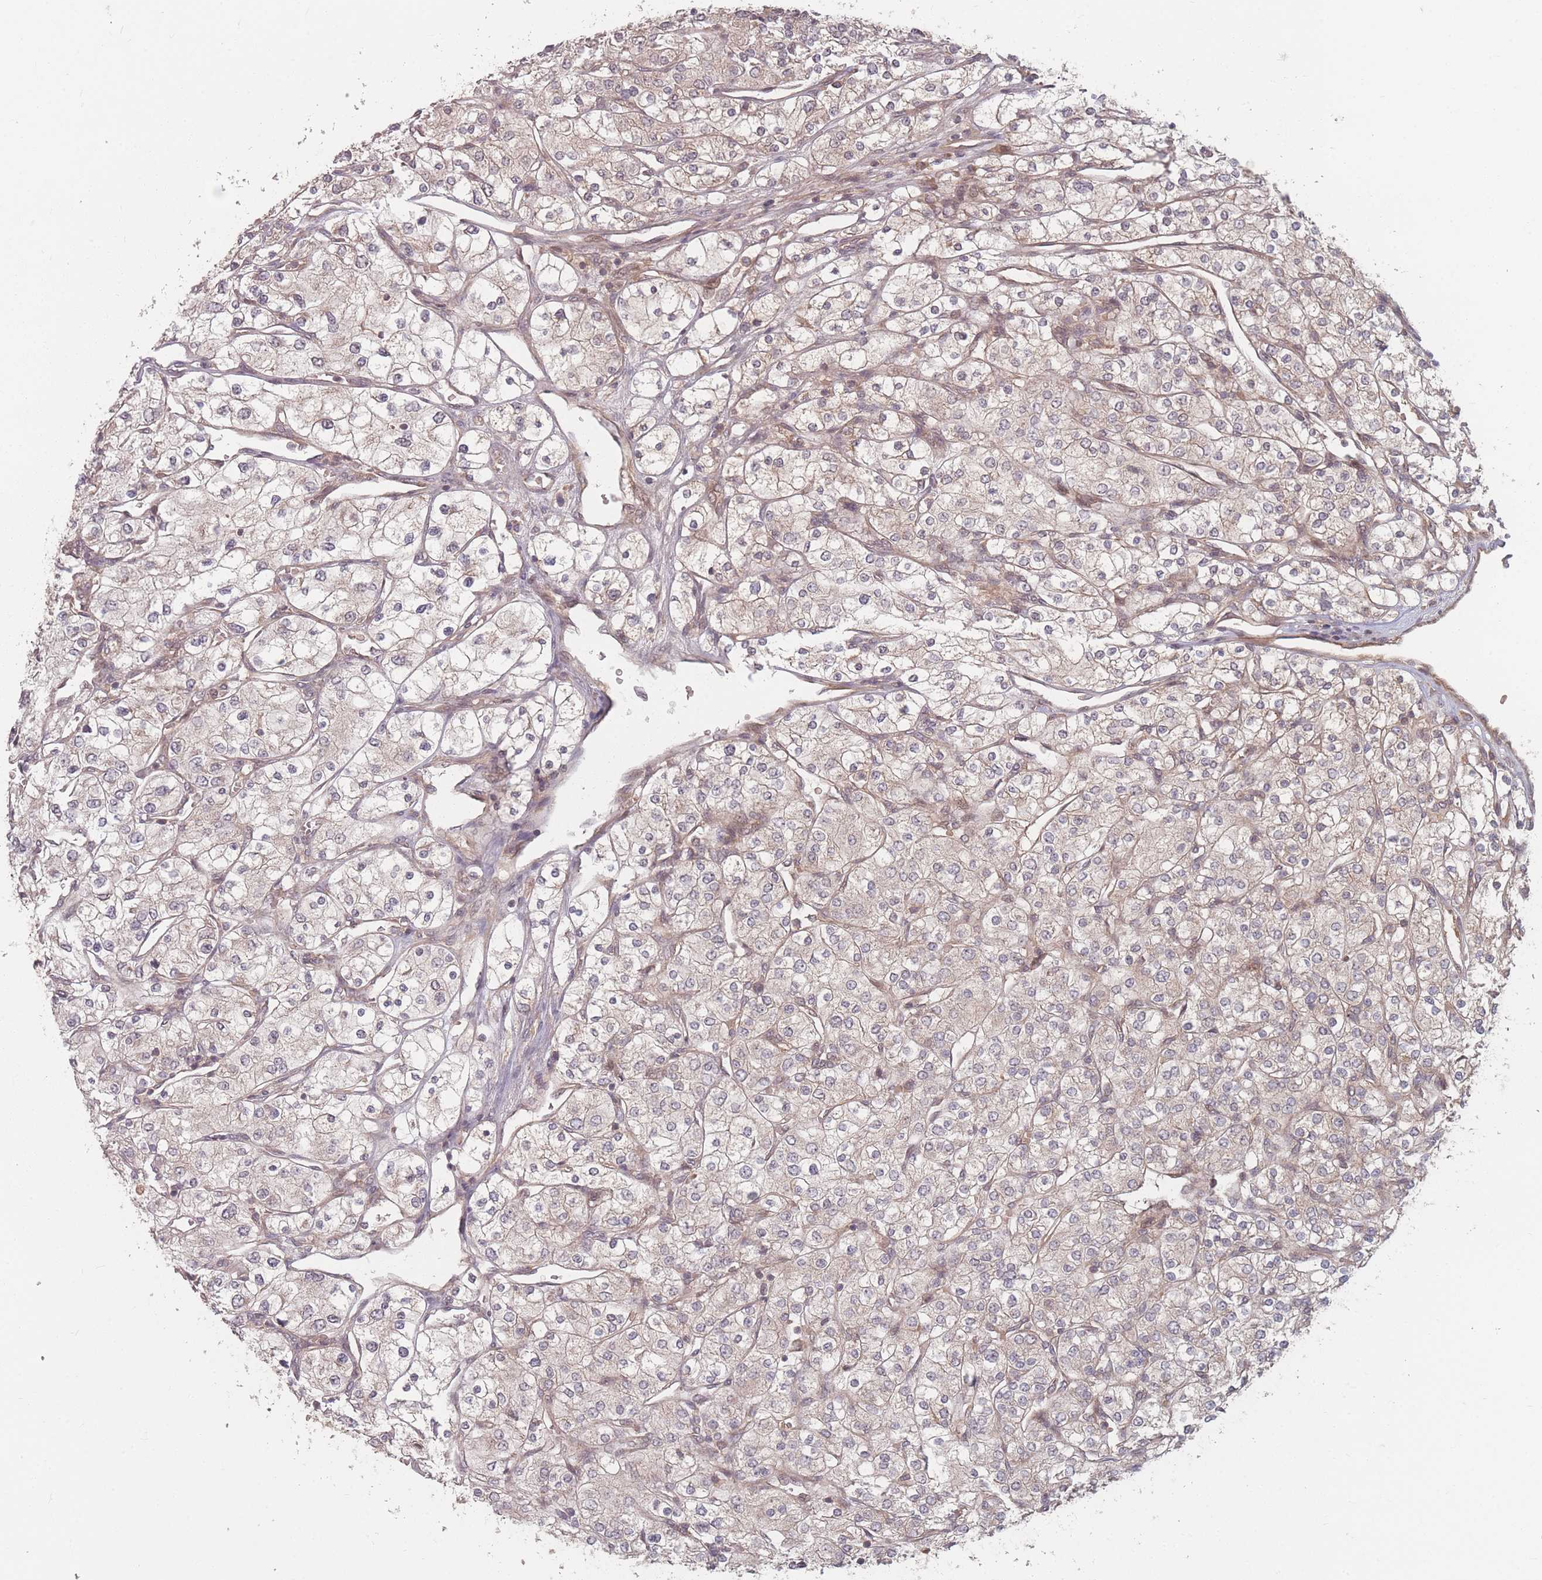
{"staining": {"intensity": "negative", "quantity": "none", "location": "none"}, "tissue": "renal cancer", "cell_type": "Tumor cells", "image_type": "cancer", "snomed": [{"axis": "morphology", "description": "Adenocarcinoma, NOS"}, {"axis": "topography", "description": "Kidney"}], "caption": "Renal adenocarcinoma was stained to show a protein in brown. There is no significant positivity in tumor cells.", "gene": "HAGH", "patient": {"sex": "male", "age": 80}}